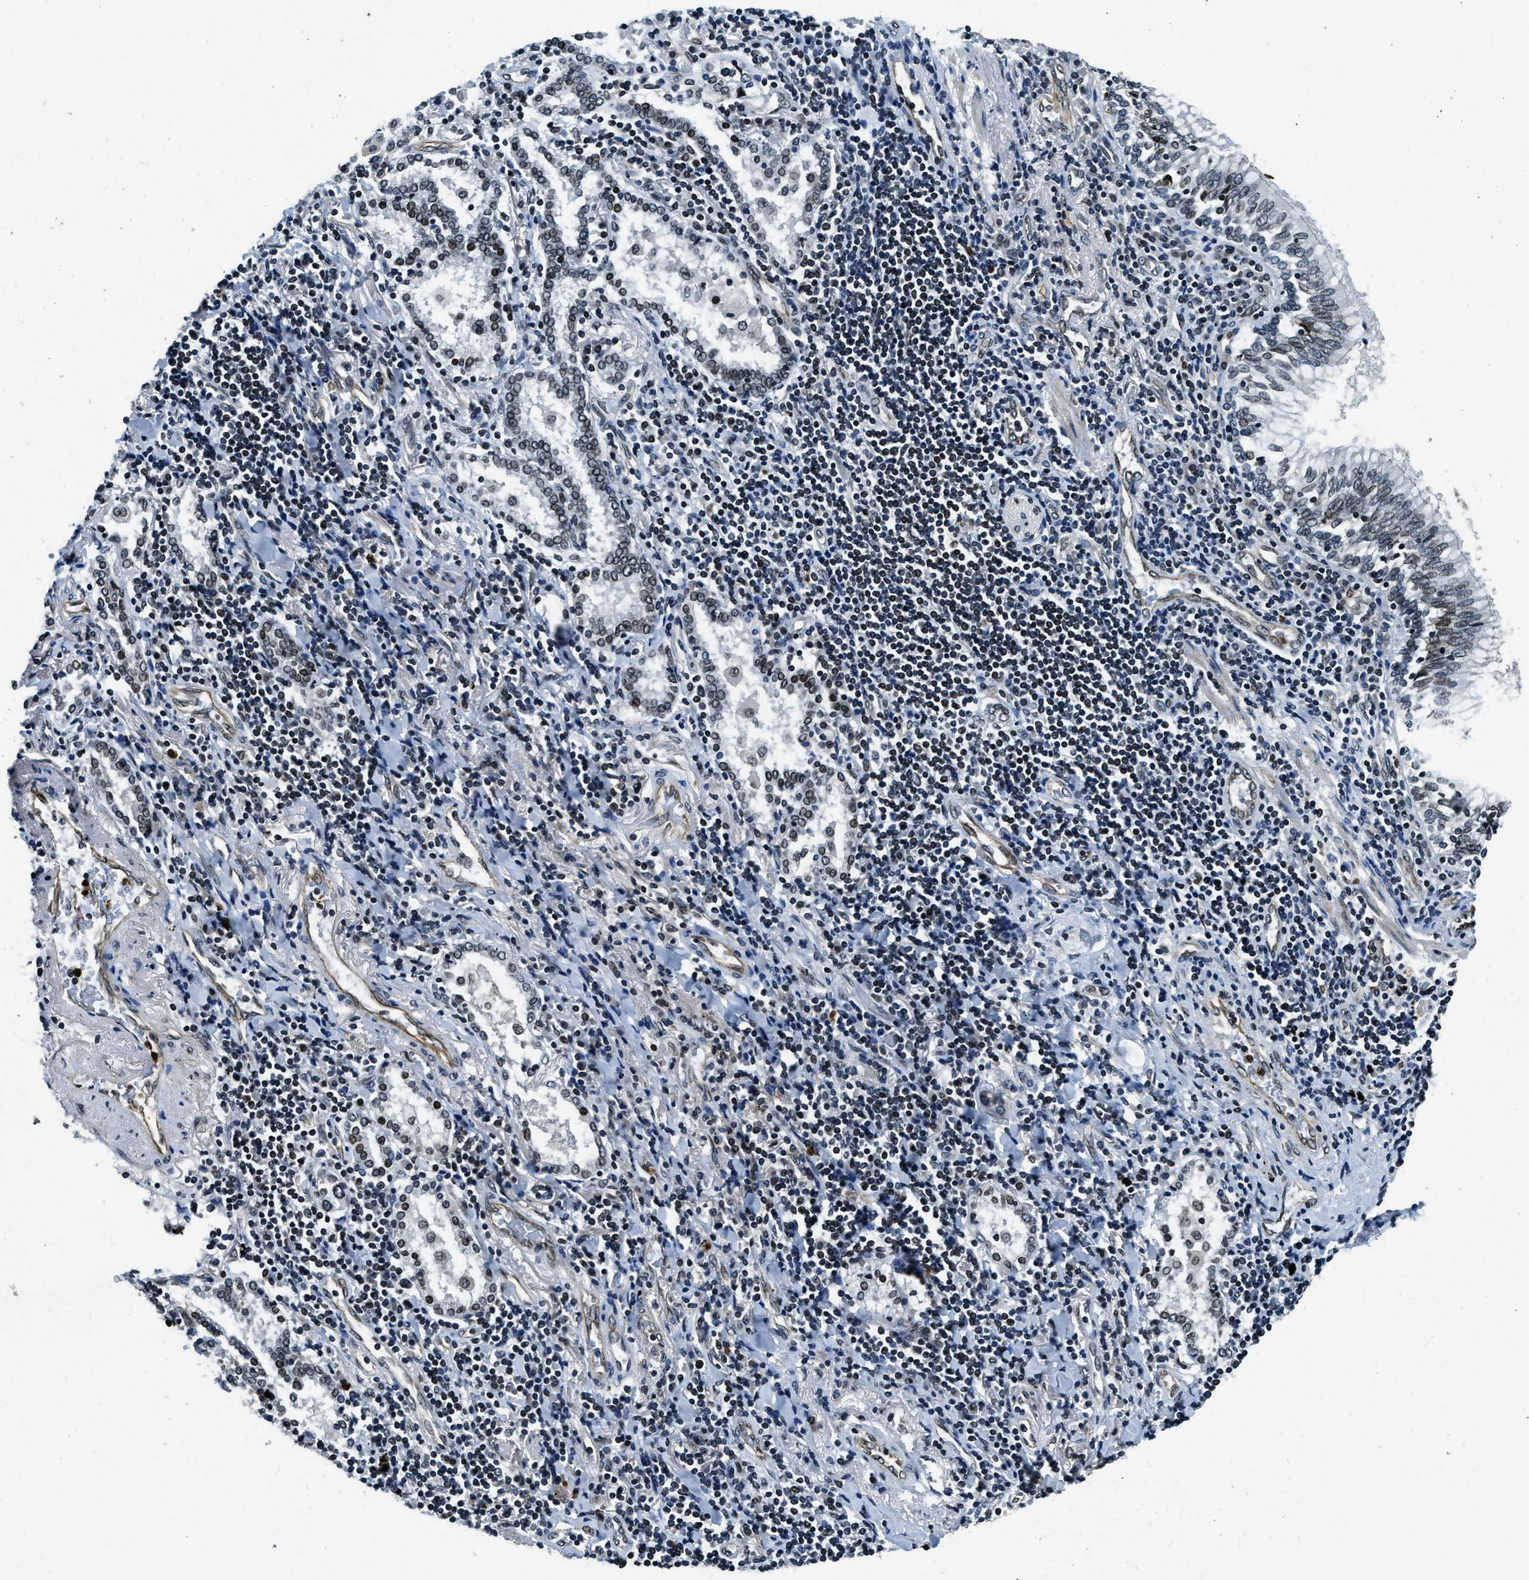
{"staining": {"intensity": "weak", "quantity": ">75%", "location": "nuclear"}, "tissue": "lung cancer", "cell_type": "Tumor cells", "image_type": "cancer", "snomed": [{"axis": "morphology", "description": "Adenocarcinoma, NOS"}, {"axis": "topography", "description": "Lung"}], "caption": "This histopathology image reveals immunohistochemistry (IHC) staining of lung adenocarcinoma, with low weak nuclear positivity in about >75% of tumor cells.", "gene": "ZC3HC1", "patient": {"sex": "female", "age": 65}}